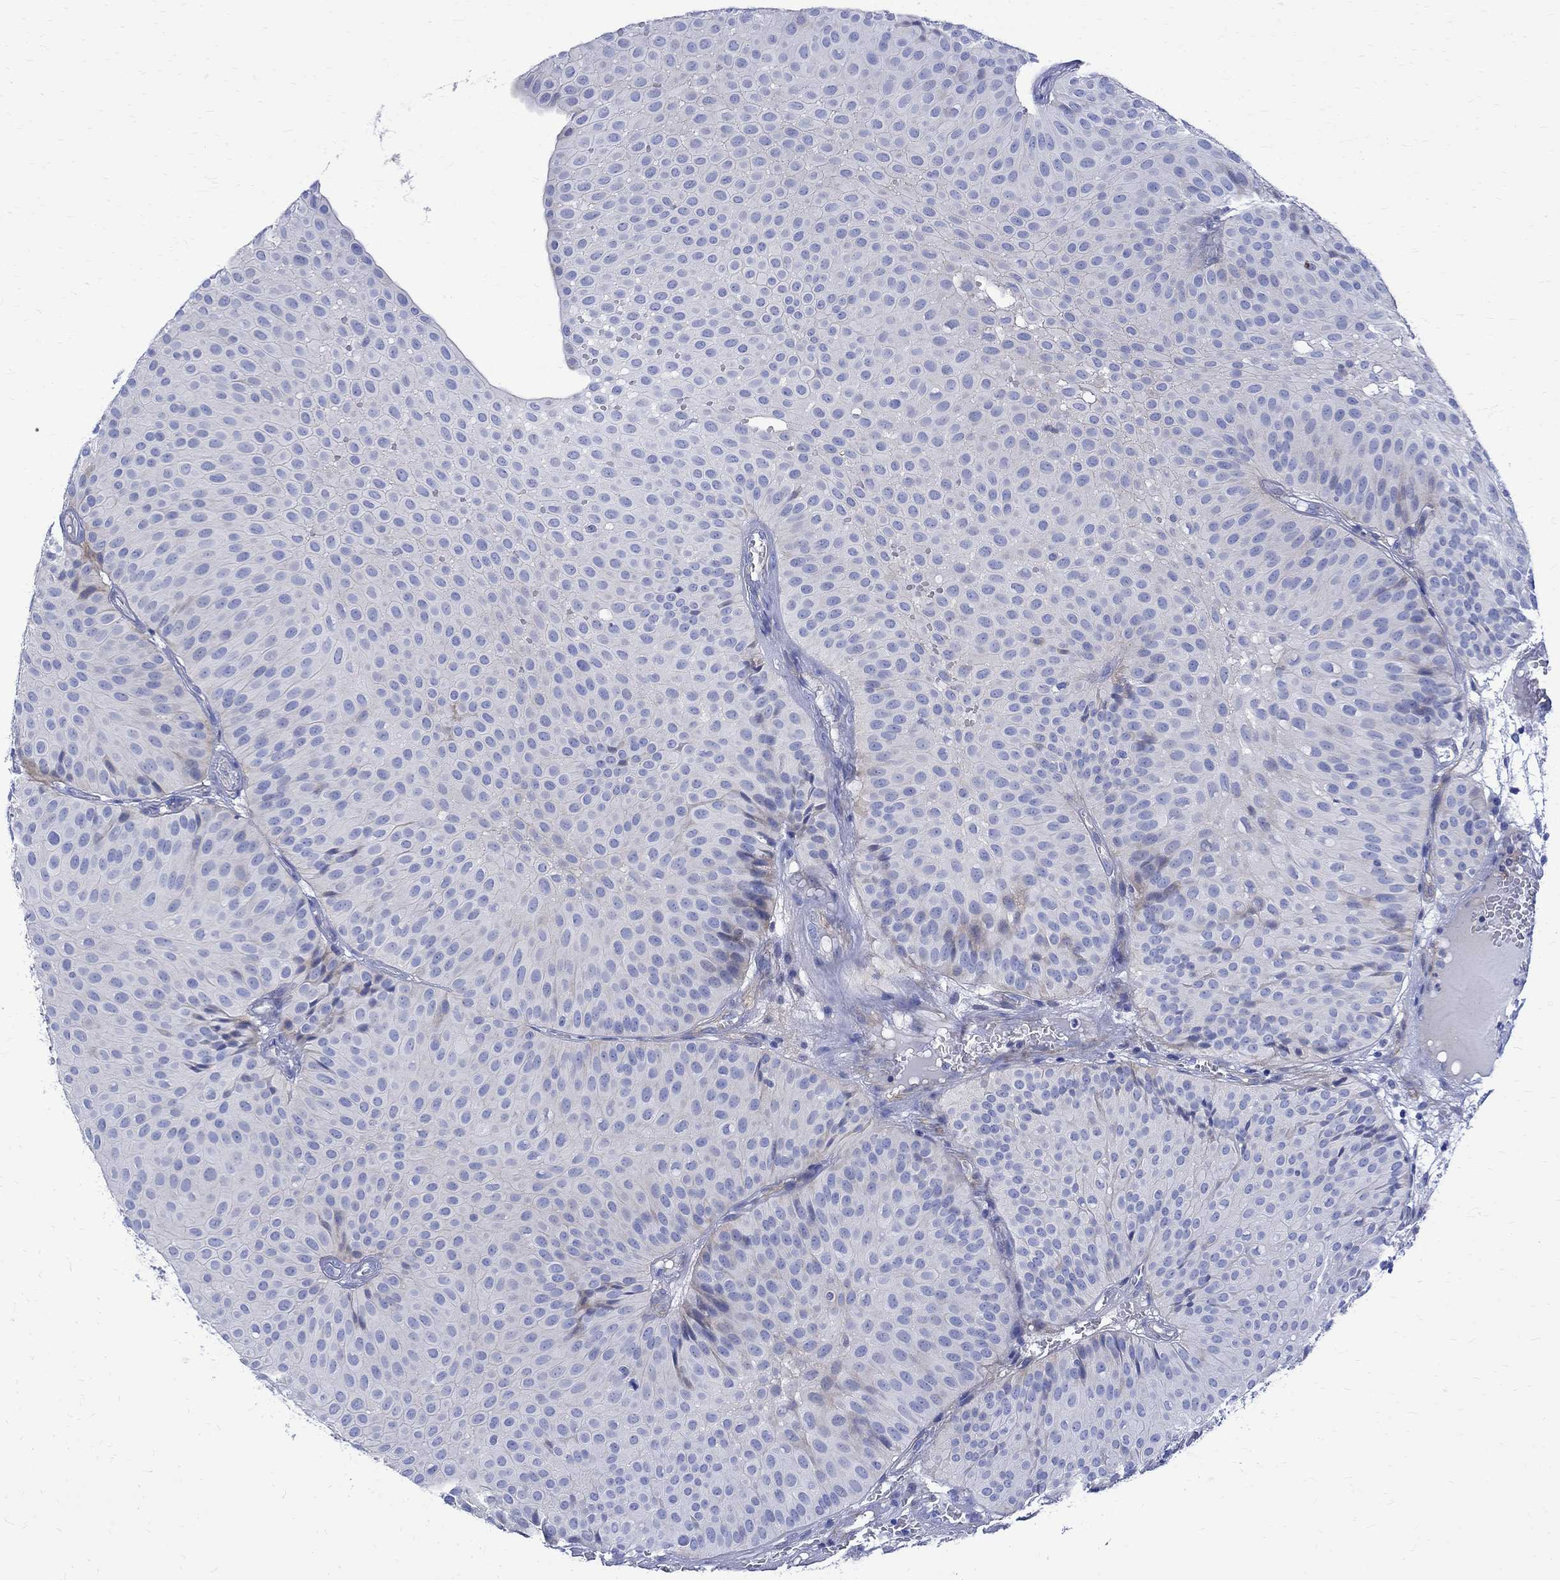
{"staining": {"intensity": "negative", "quantity": "none", "location": "none"}, "tissue": "urothelial cancer", "cell_type": "Tumor cells", "image_type": "cancer", "snomed": [{"axis": "morphology", "description": "Urothelial carcinoma, Low grade"}, {"axis": "topography", "description": "Urinary bladder"}], "caption": "Immunohistochemistry histopathology image of neoplastic tissue: human urothelial cancer stained with DAB shows no significant protein expression in tumor cells.", "gene": "PARVB", "patient": {"sex": "male", "age": 64}}